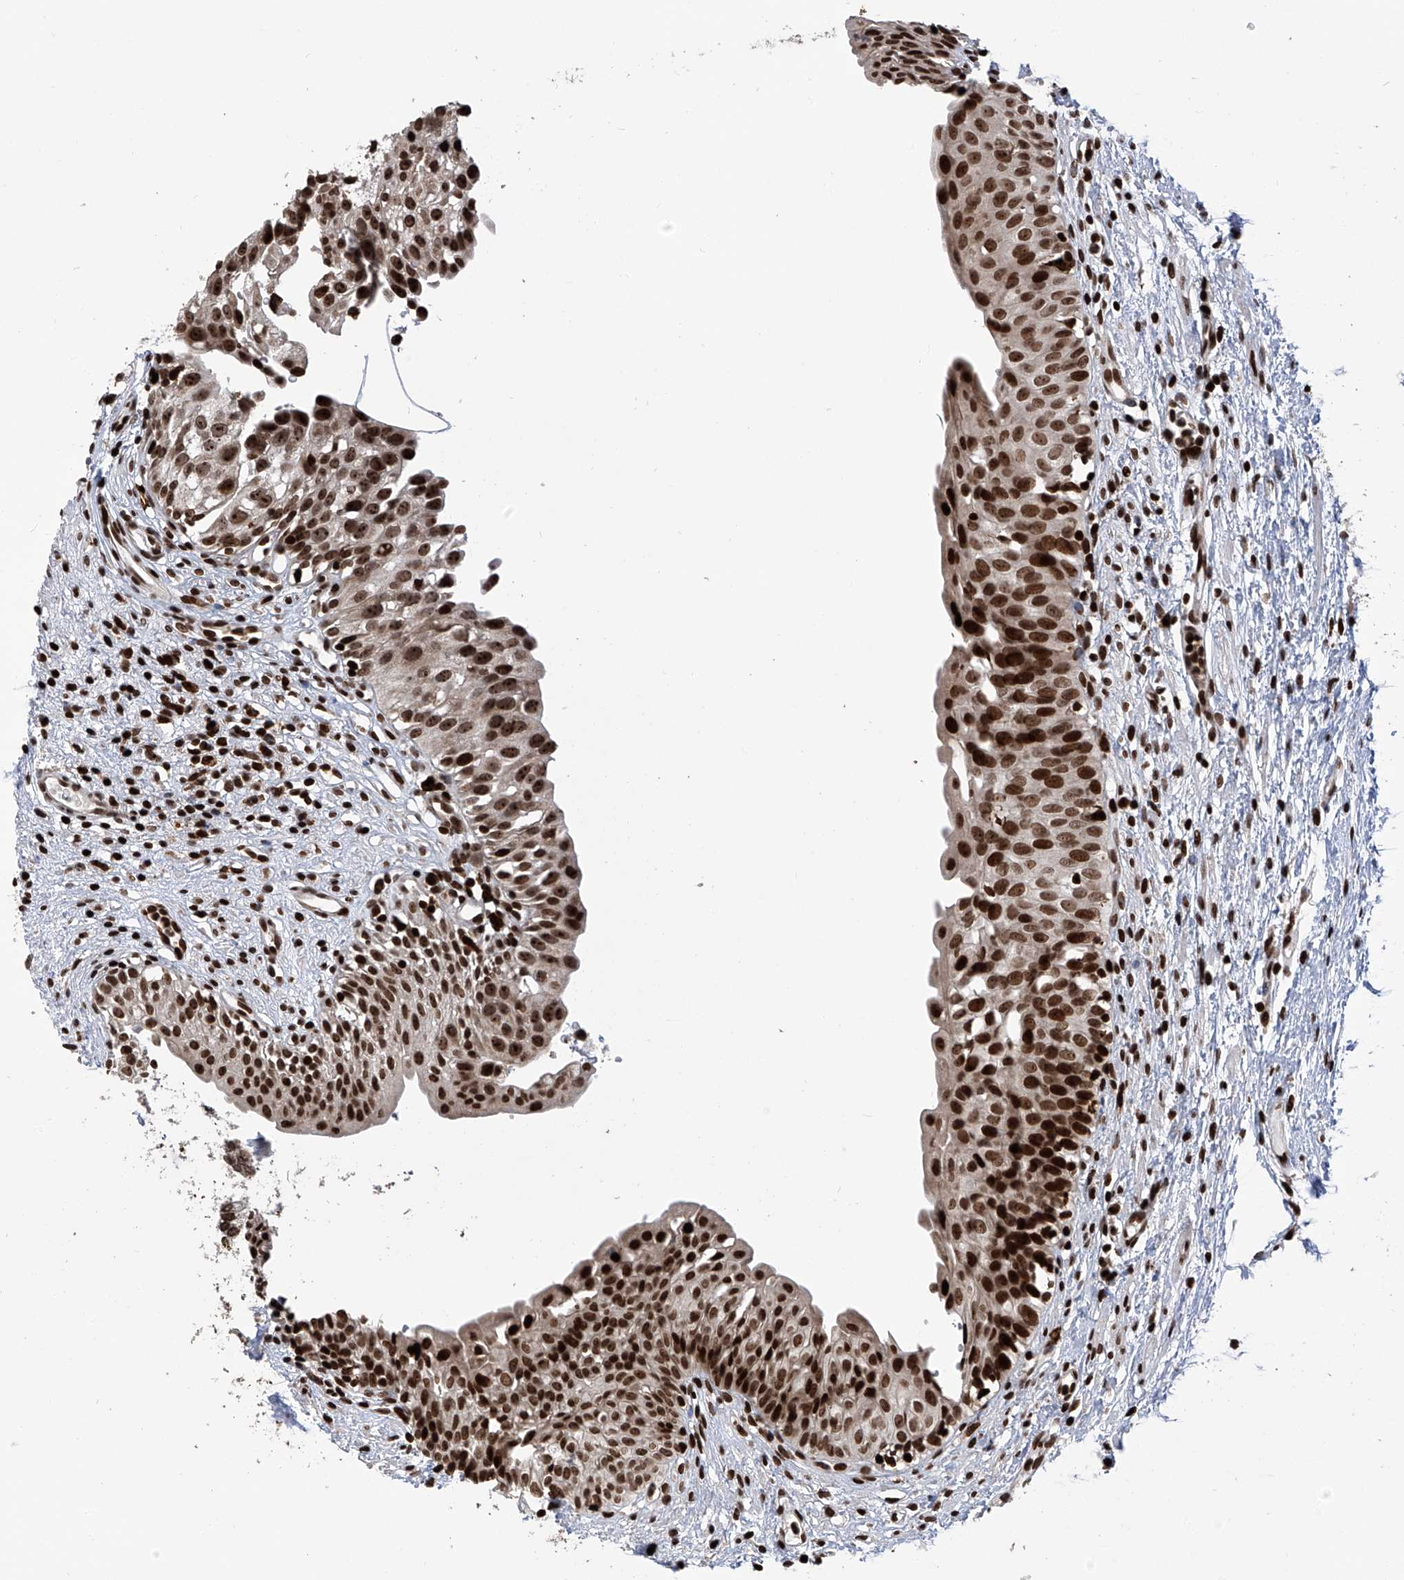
{"staining": {"intensity": "strong", "quantity": ">75%", "location": "nuclear"}, "tissue": "urinary bladder", "cell_type": "Urothelial cells", "image_type": "normal", "snomed": [{"axis": "morphology", "description": "Normal tissue, NOS"}, {"axis": "topography", "description": "Urinary bladder"}], "caption": "Strong nuclear protein positivity is present in about >75% of urothelial cells in urinary bladder.", "gene": "PAK1IP1", "patient": {"sex": "male", "age": 51}}